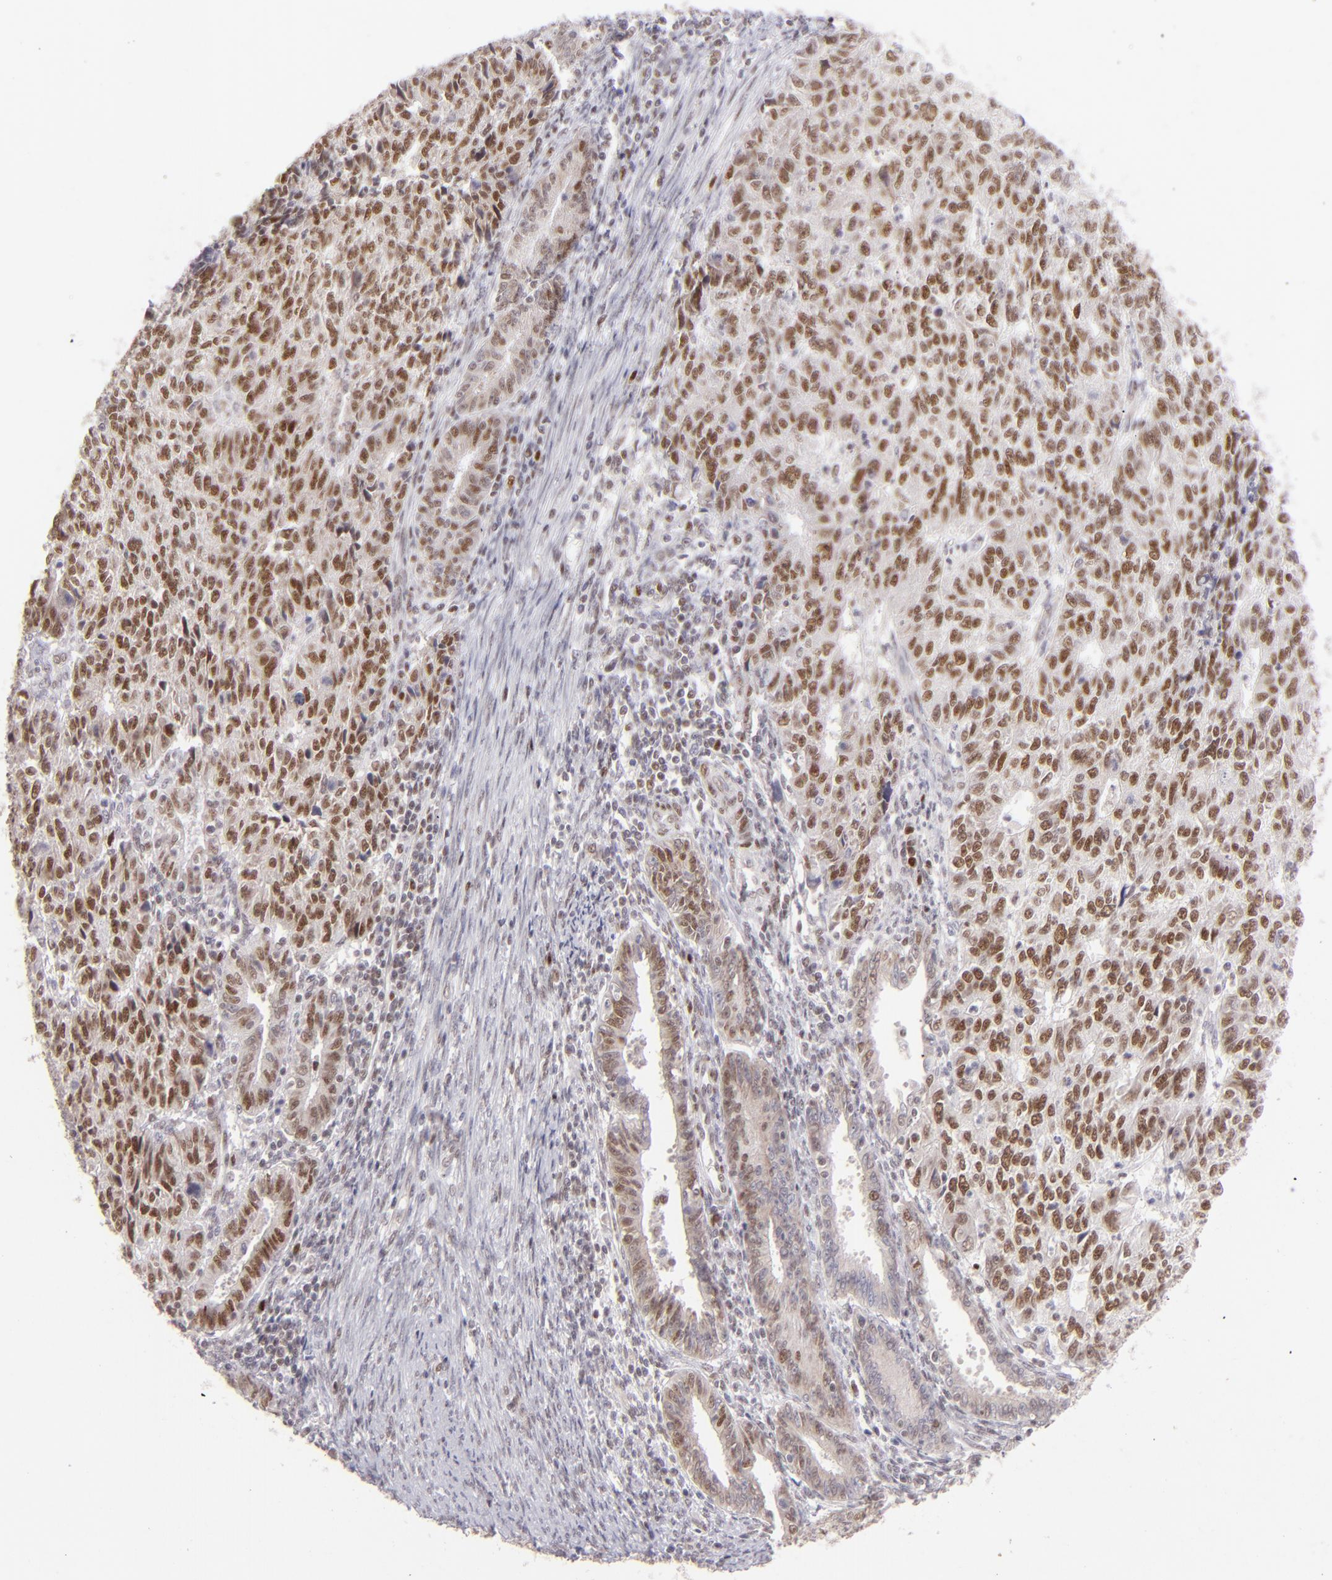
{"staining": {"intensity": "moderate", "quantity": ">75%", "location": "nuclear"}, "tissue": "endometrial cancer", "cell_type": "Tumor cells", "image_type": "cancer", "snomed": [{"axis": "morphology", "description": "Adenocarcinoma, NOS"}, {"axis": "topography", "description": "Endometrium"}], "caption": "Protein analysis of adenocarcinoma (endometrial) tissue exhibits moderate nuclear staining in approximately >75% of tumor cells.", "gene": "POU2F1", "patient": {"sex": "female", "age": 42}}